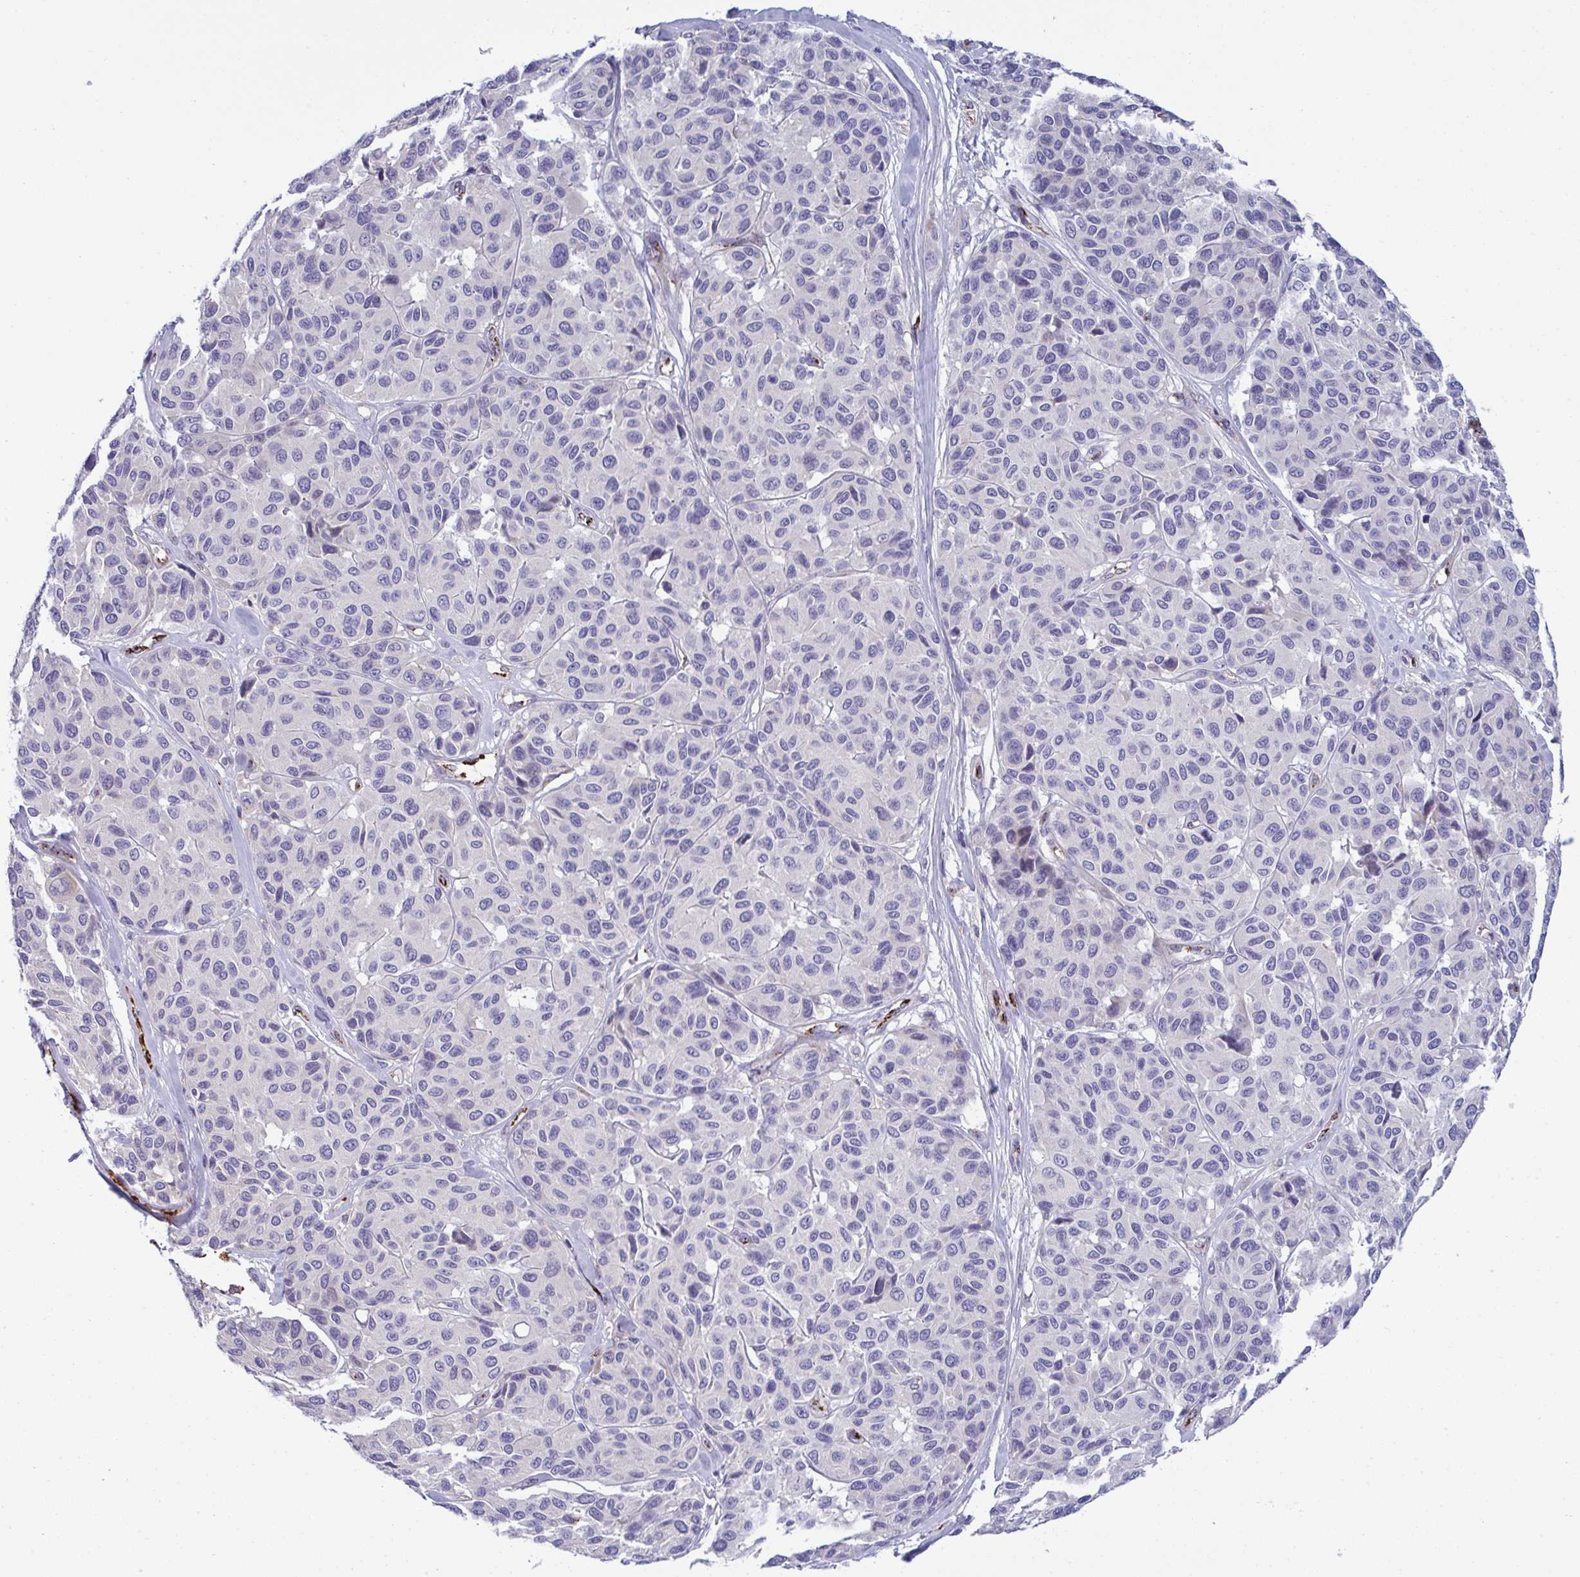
{"staining": {"intensity": "negative", "quantity": "none", "location": "none"}, "tissue": "melanoma", "cell_type": "Tumor cells", "image_type": "cancer", "snomed": [{"axis": "morphology", "description": "Malignant melanoma, NOS"}, {"axis": "topography", "description": "Skin"}], "caption": "Immunohistochemistry (IHC) of malignant melanoma displays no positivity in tumor cells.", "gene": "TOR1AIP2", "patient": {"sex": "female", "age": 66}}